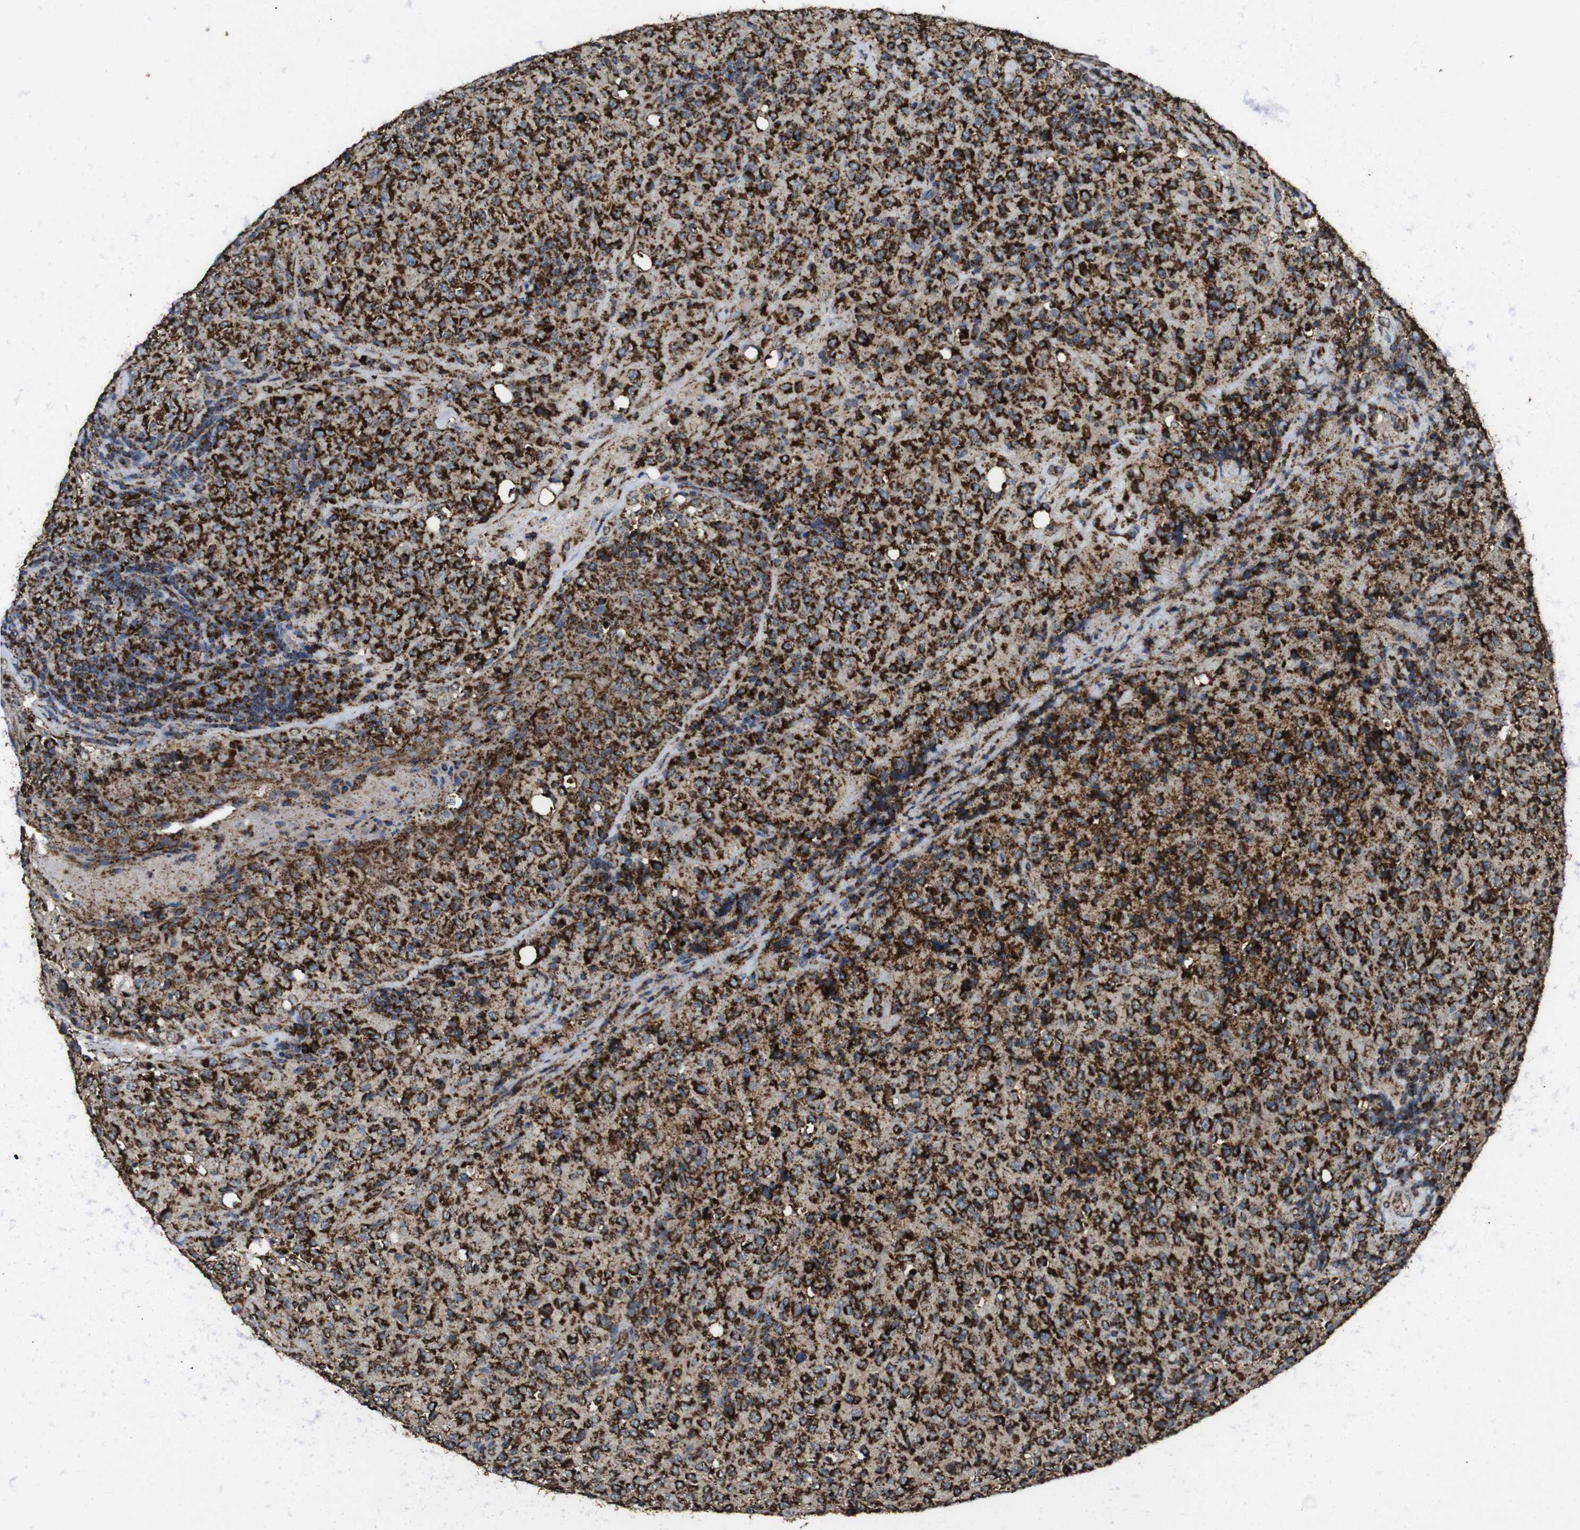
{"staining": {"intensity": "strong", "quantity": ">75%", "location": "cytoplasmic/membranous"}, "tissue": "lymphoma", "cell_type": "Tumor cells", "image_type": "cancer", "snomed": [{"axis": "morphology", "description": "Malignant lymphoma, non-Hodgkin's type, High grade"}, {"axis": "topography", "description": "Tonsil"}], "caption": "IHC image of neoplastic tissue: lymphoma stained using IHC shows high levels of strong protein expression localized specifically in the cytoplasmic/membranous of tumor cells, appearing as a cytoplasmic/membranous brown color.", "gene": "ATP5F1A", "patient": {"sex": "female", "age": 36}}